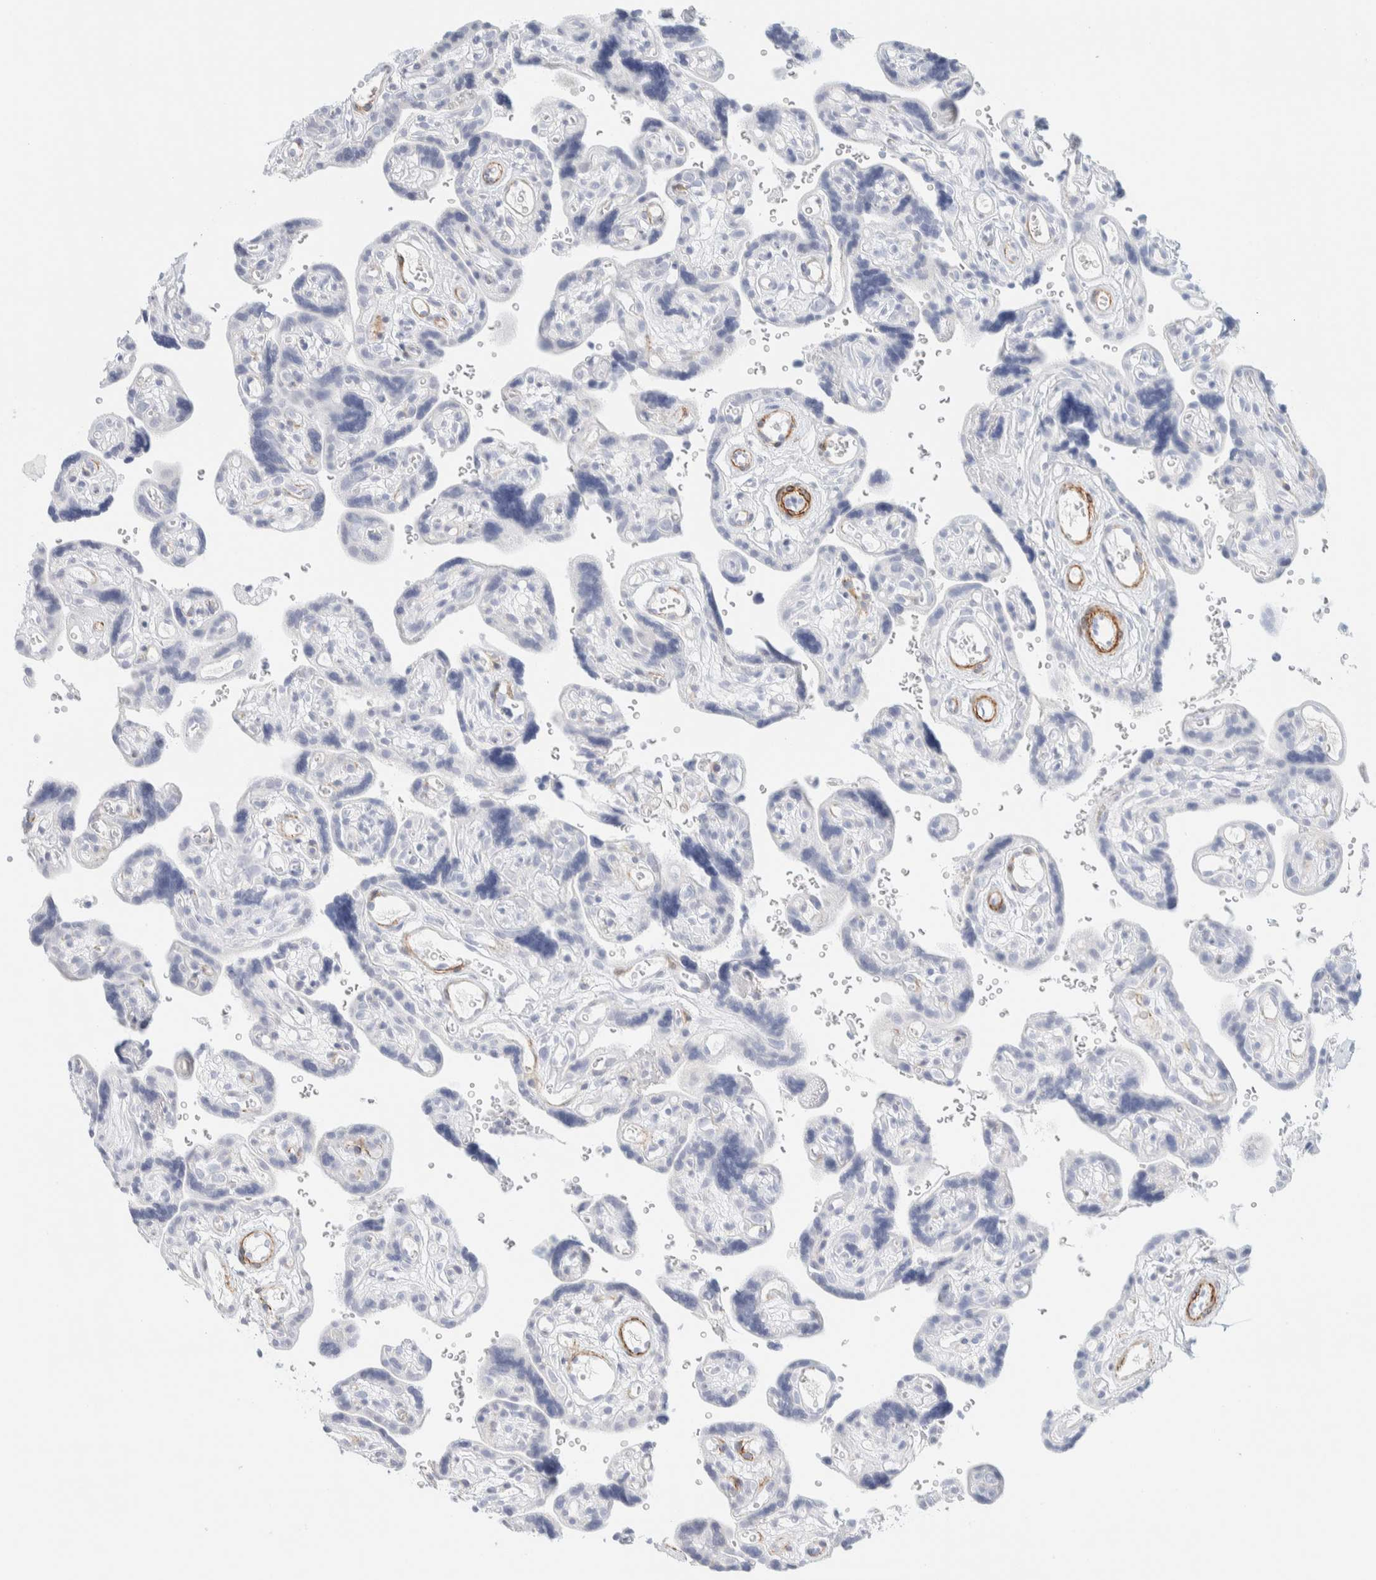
{"staining": {"intensity": "negative", "quantity": "none", "location": "none"}, "tissue": "placenta", "cell_type": "Decidual cells", "image_type": "normal", "snomed": [{"axis": "morphology", "description": "Normal tissue, NOS"}, {"axis": "topography", "description": "Placenta"}], "caption": "IHC of normal human placenta exhibits no expression in decidual cells. The staining is performed using DAB (3,3'-diaminobenzidine) brown chromogen with nuclei counter-stained in using hematoxylin.", "gene": "AFMID", "patient": {"sex": "female", "age": 30}}